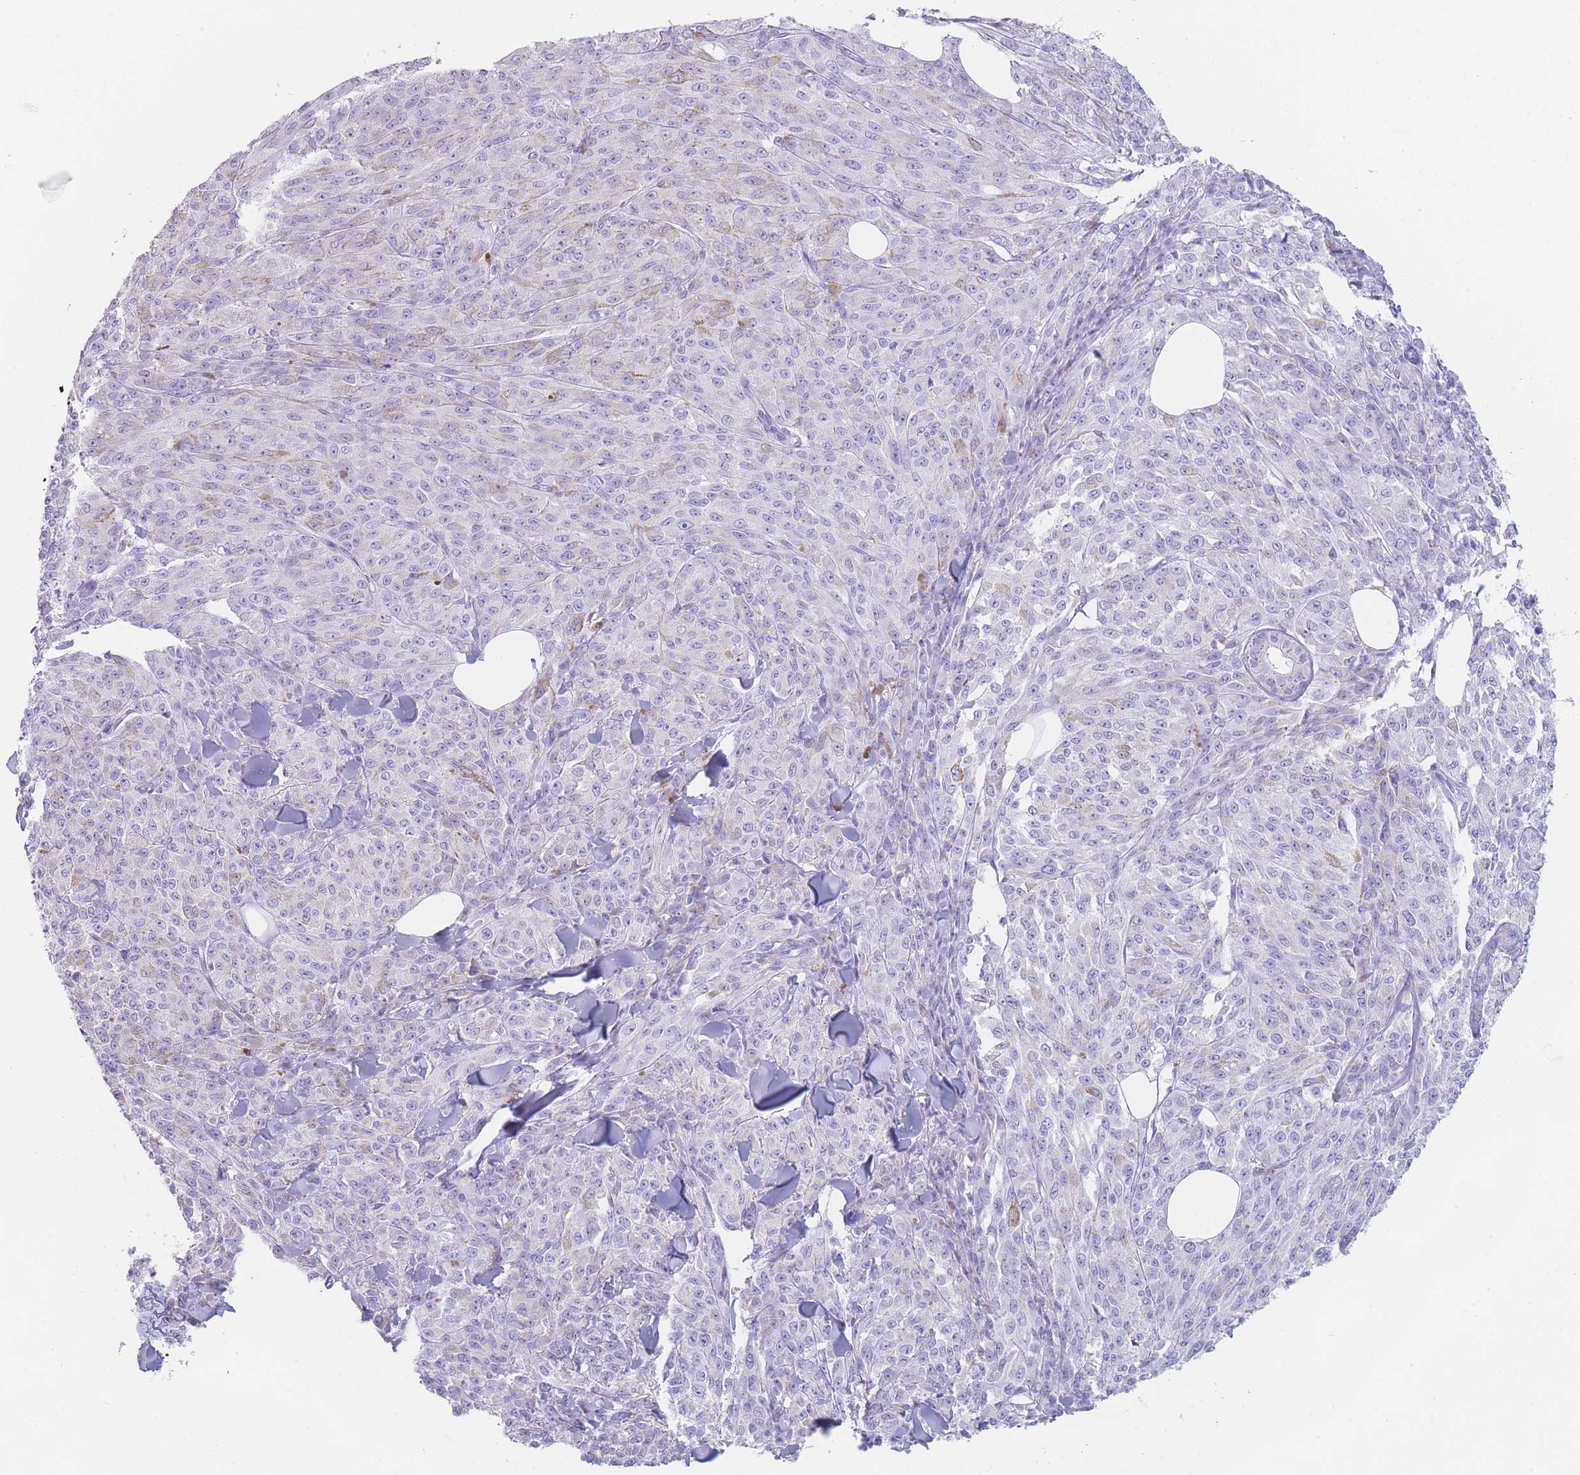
{"staining": {"intensity": "negative", "quantity": "none", "location": "none"}, "tissue": "melanoma", "cell_type": "Tumor cells", "image_type": "cancer", "snomed": [{"axis": "morphology", "description": "Malignant melanoma, NOS"}, {"axis": "topography", "description": "Skin"}], "caption": "This is a photomicrograph of IHC staining of melanoma, which shows no positivity in tumor cells.", "gene": "GPR12", "patient": {"sex": "female", "age": 52}}